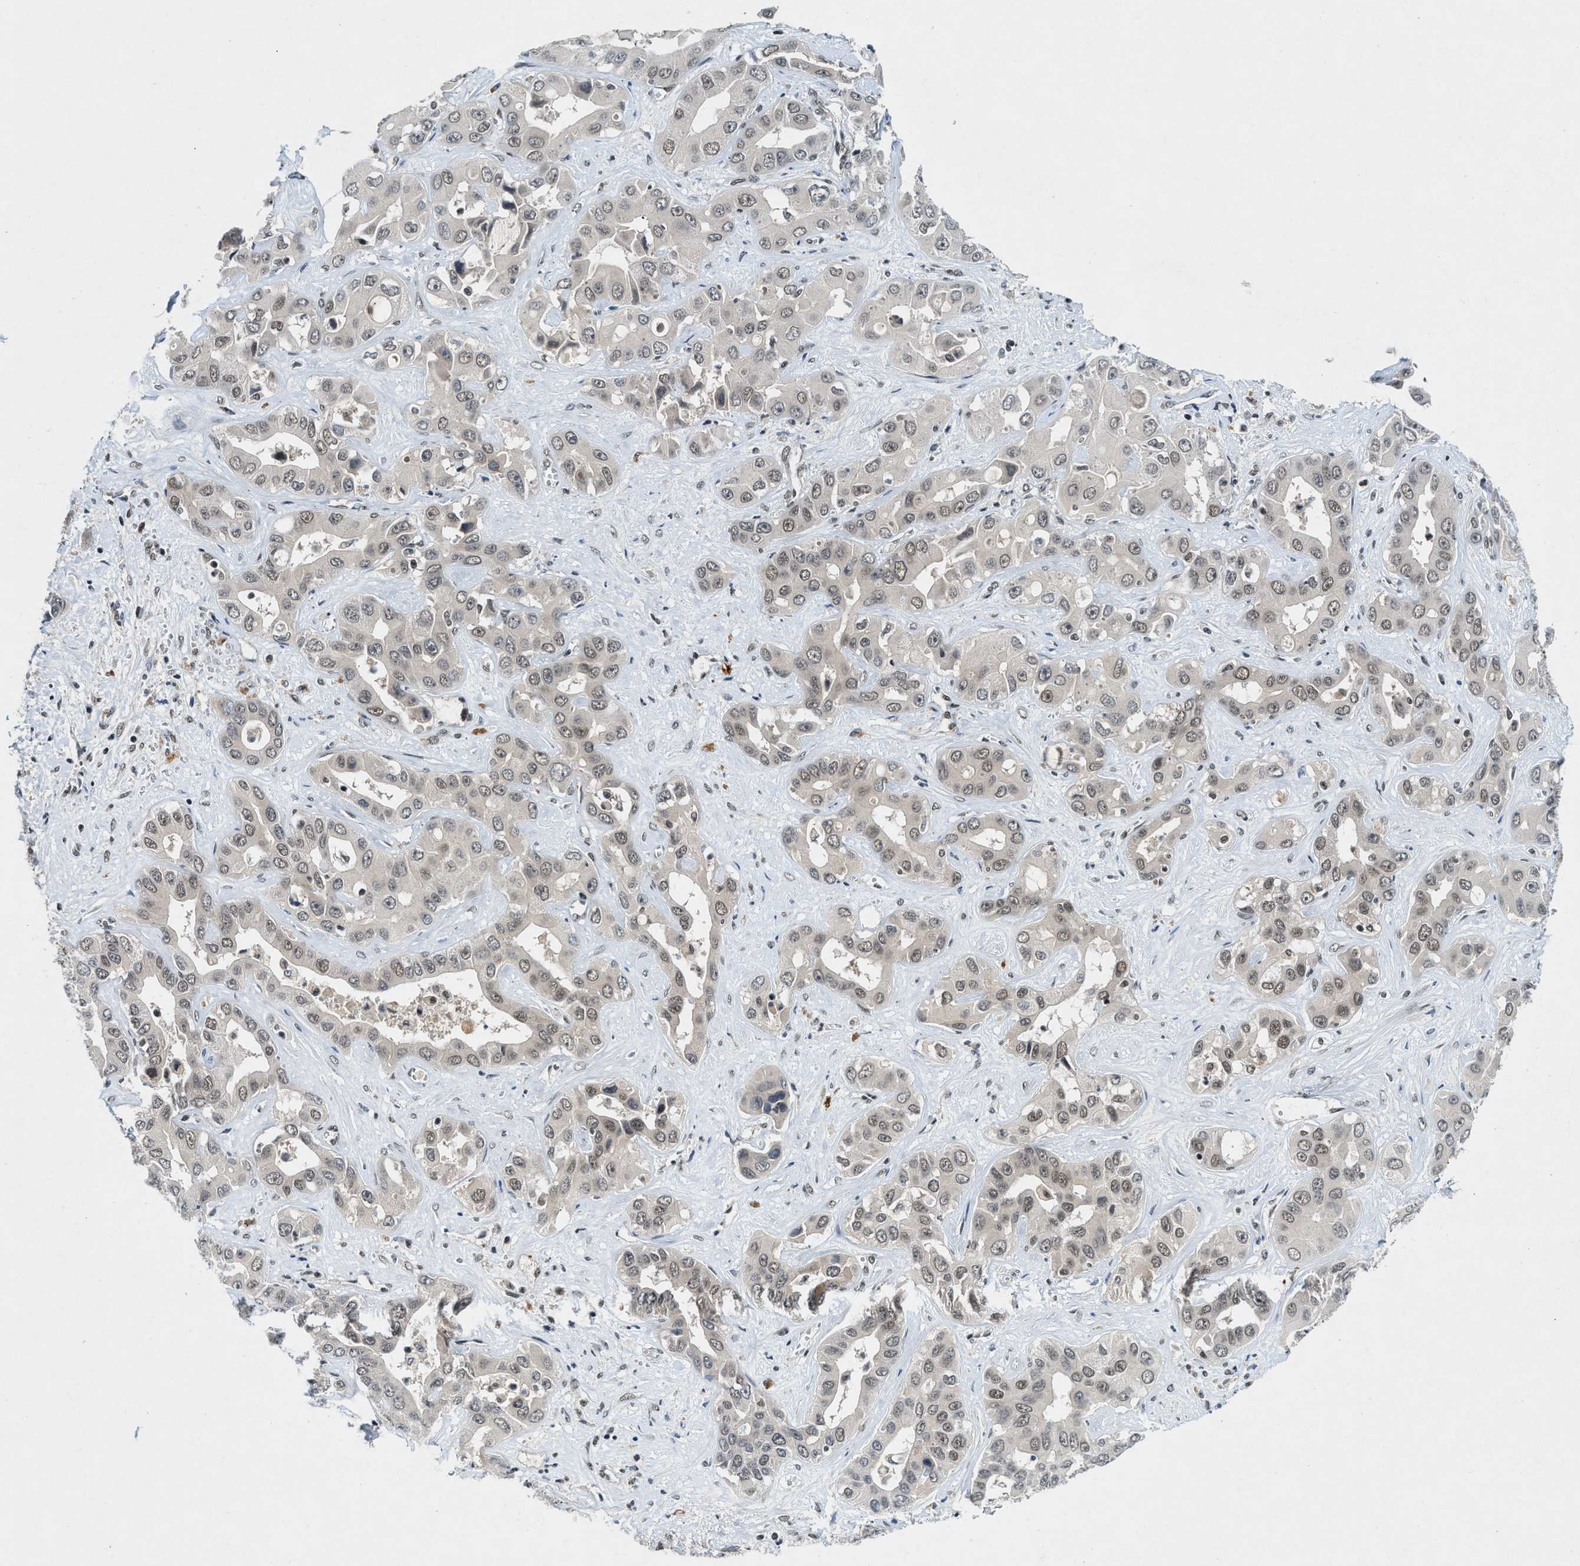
{"staining": {"intensity": "weak", "quantity": "25%-75%", "location": "nuclear"}, "tissue": "liver cancer", "cell_type": "Tumor cells", "image_type": "cancer", "snomed": [{"axis": "morphology", "description": "Cholangiocarcinoma"}, {"axis": "topography", "description": "Liver"}], "caption": "Tumor cells reveal low levels of weak nuclear expression in about 25%-75% of cells in human liver cancer (cholangiocarcinoma).", "gene": "NCOA1", "patient": {"sex": "female", "age": 52}}